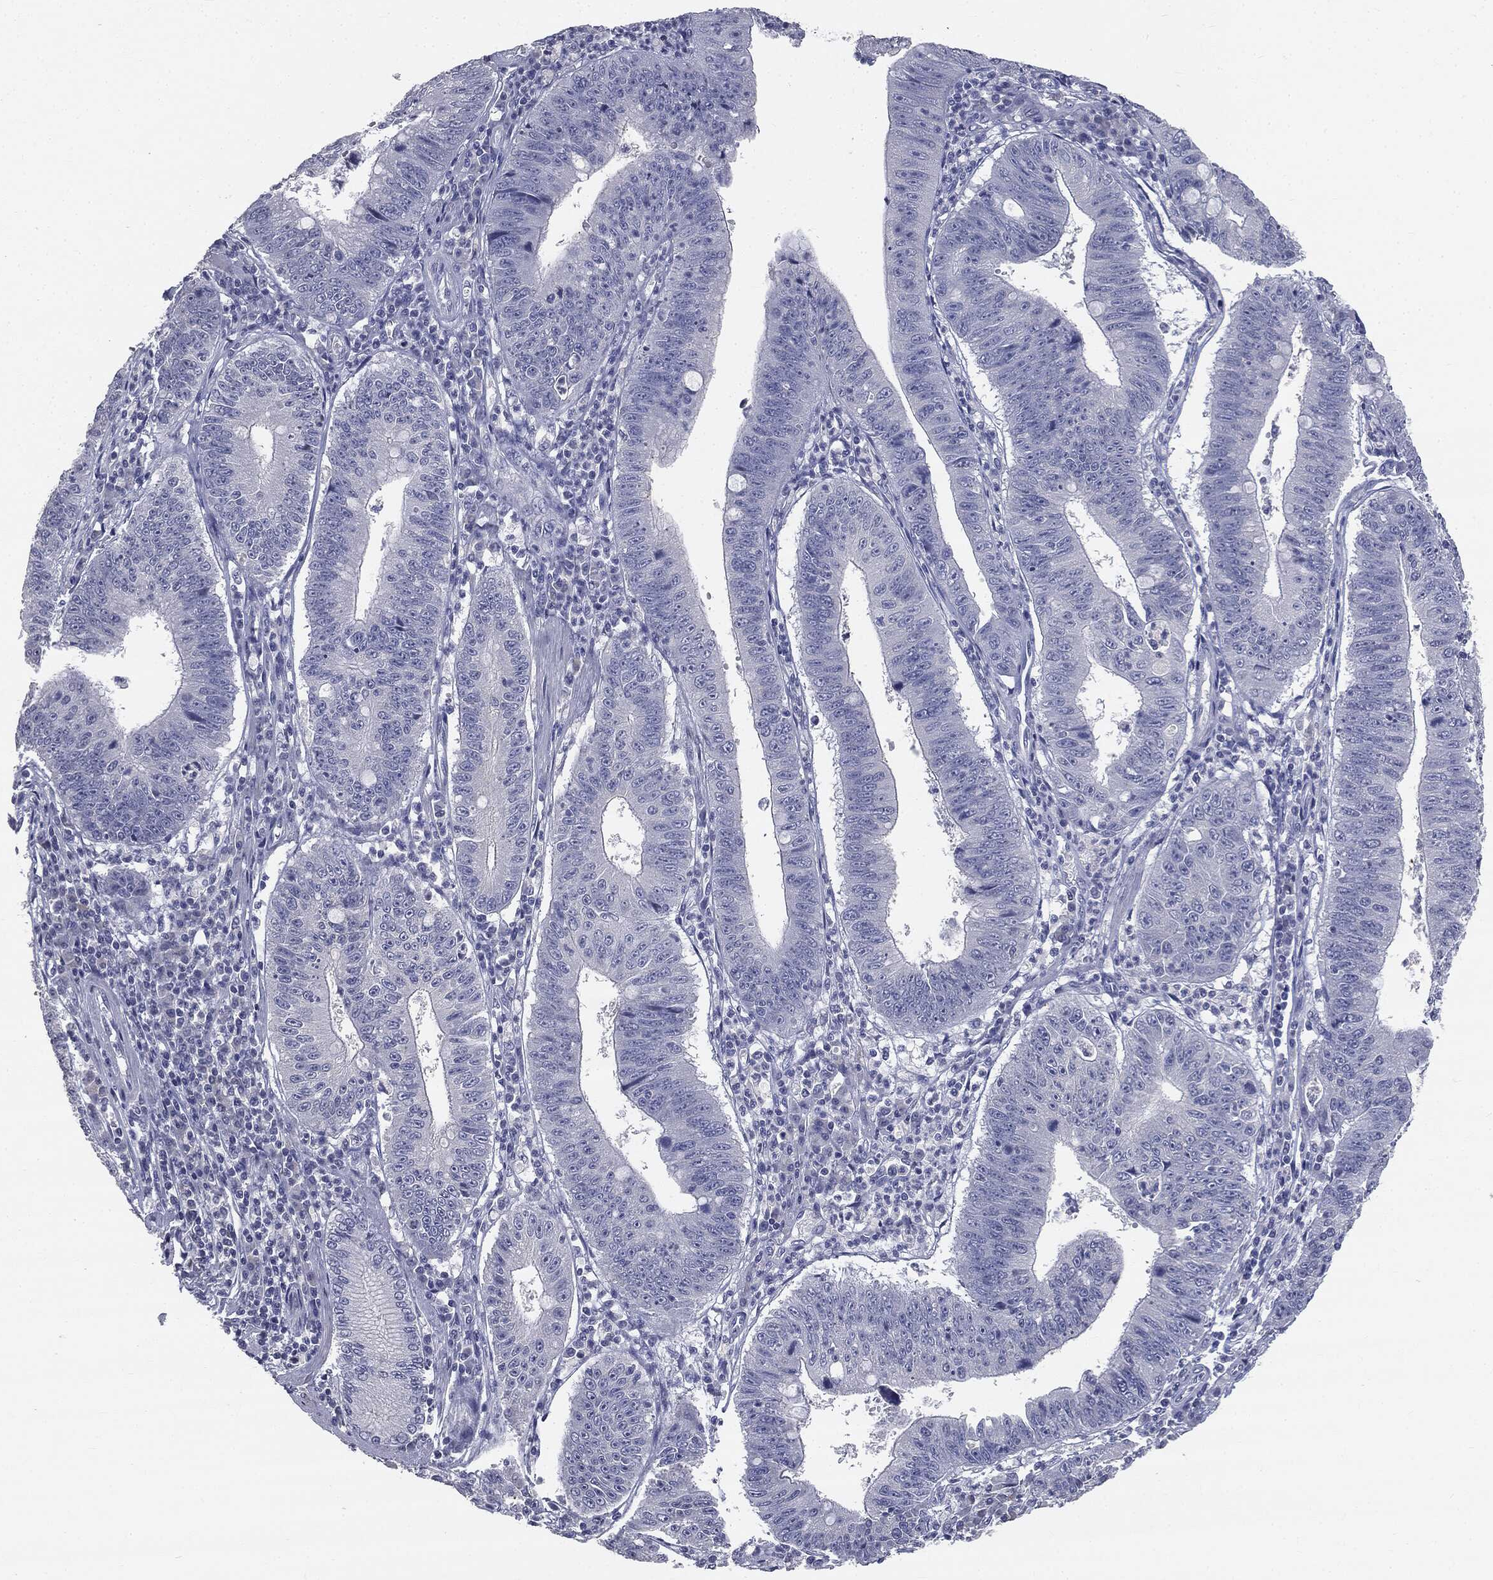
{"staining": {"intensity": "negative", "quantity": "none", "location": "none"}, "tissue": "stomach cancer", "cell_type": "Tumor cells", "image_type": "cancer", "snomed": [{"axis": "morphology", "description": "Adenocarcinoma, NOS"}, {"axis": "topography", "description": "Stomach"}], "caption": "Human stomach adenocarcinoma stained for a protein using immunohistochemistry demonstrates no staining in tumor cells.", "gene": "AFP", "patient": {"sex": "male", "age": 59}}